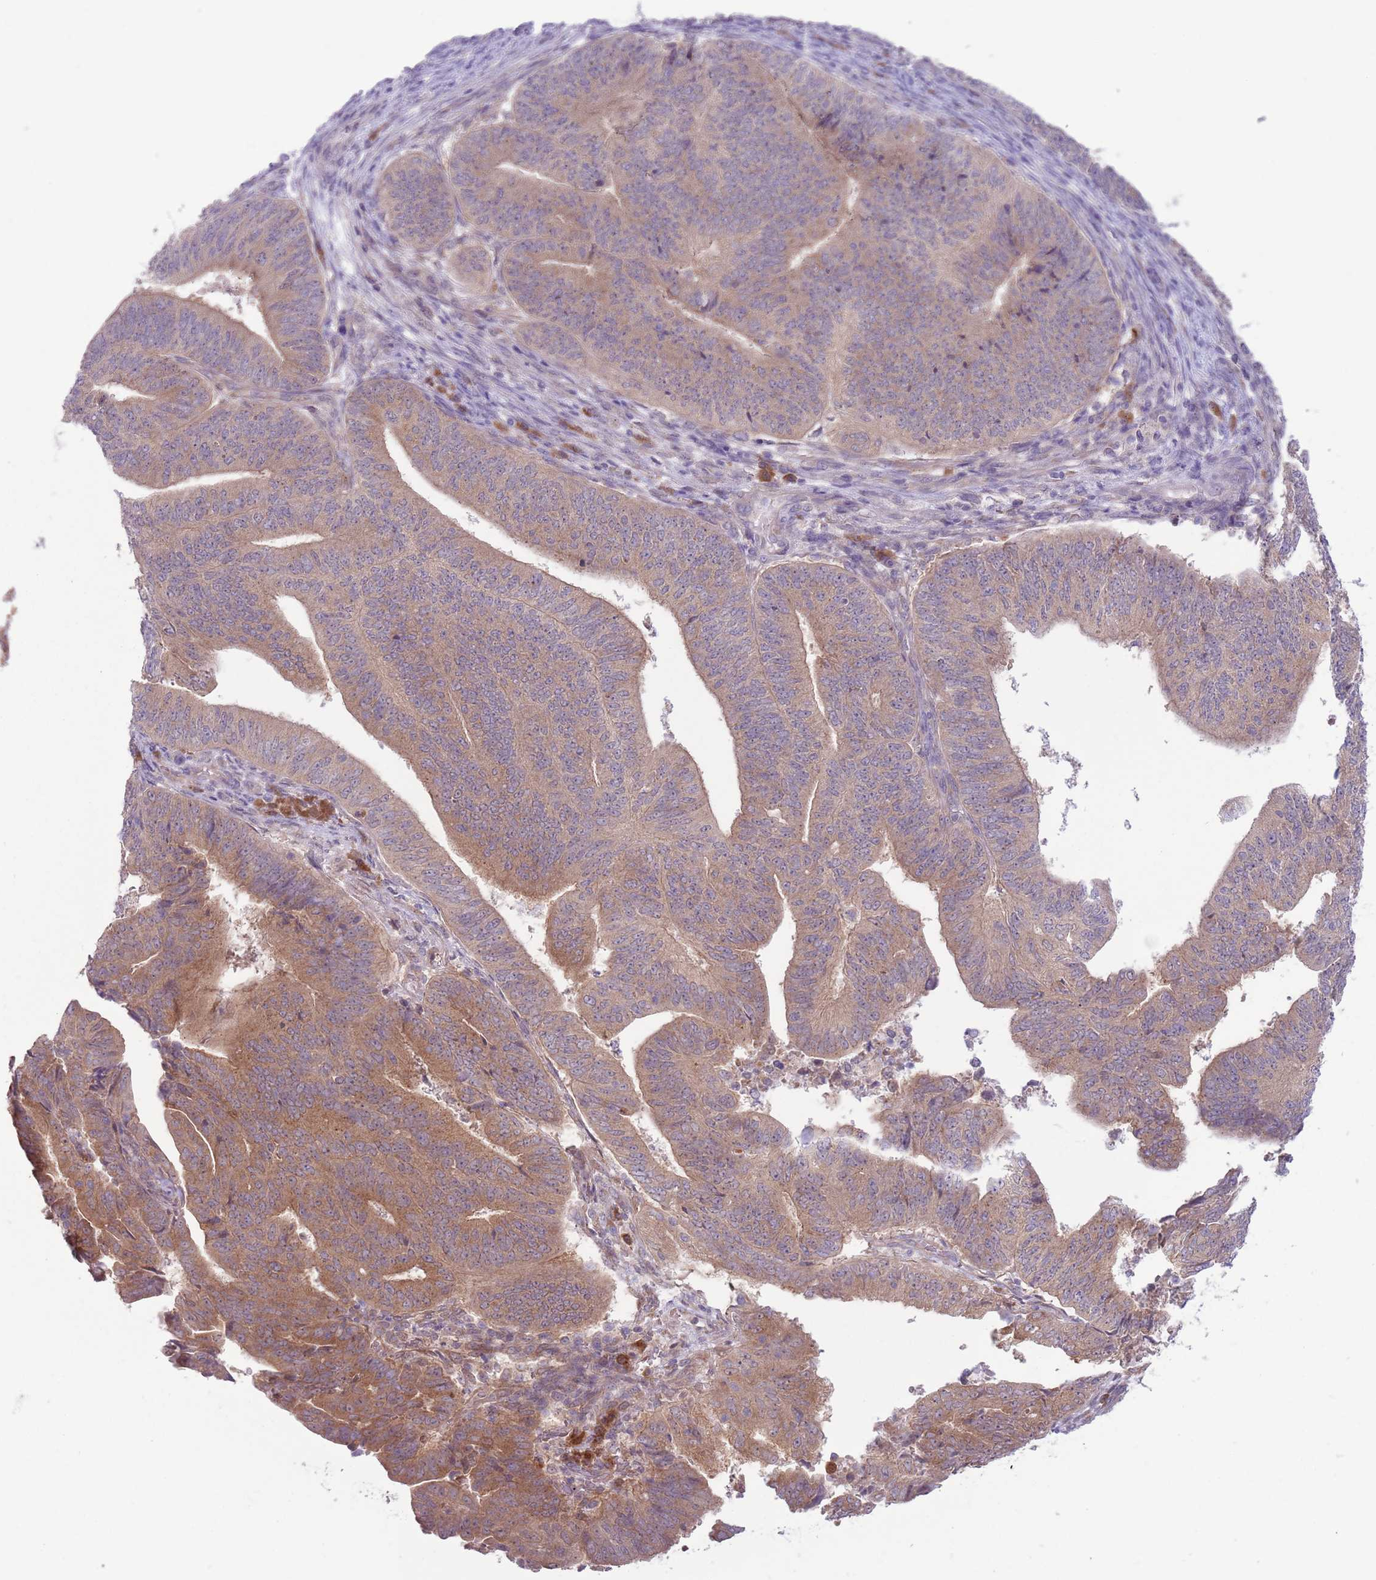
{"staining": {"intensity": "moderate", "quantity": "25%-75%", "location": "cytoplasmic/membranous"}, "tissue": "endometrial cancer", "cell_type": "Tumor cells", "image_type": "cancer", "snomed": [{"axis": "morphology", "description": "Adenocarcinoma, NOS"}, {"axis": "topography", "description": "Endometrium"}], "caption": "Approximately 25%-75% of tumor cells in endometrial cancer reveal moderate cytoplasmic/membranous protein expression as visualized by brown immunohistochemical staining.", "gene": "COPE", "patient": {"sex": "female", "age": 70}}